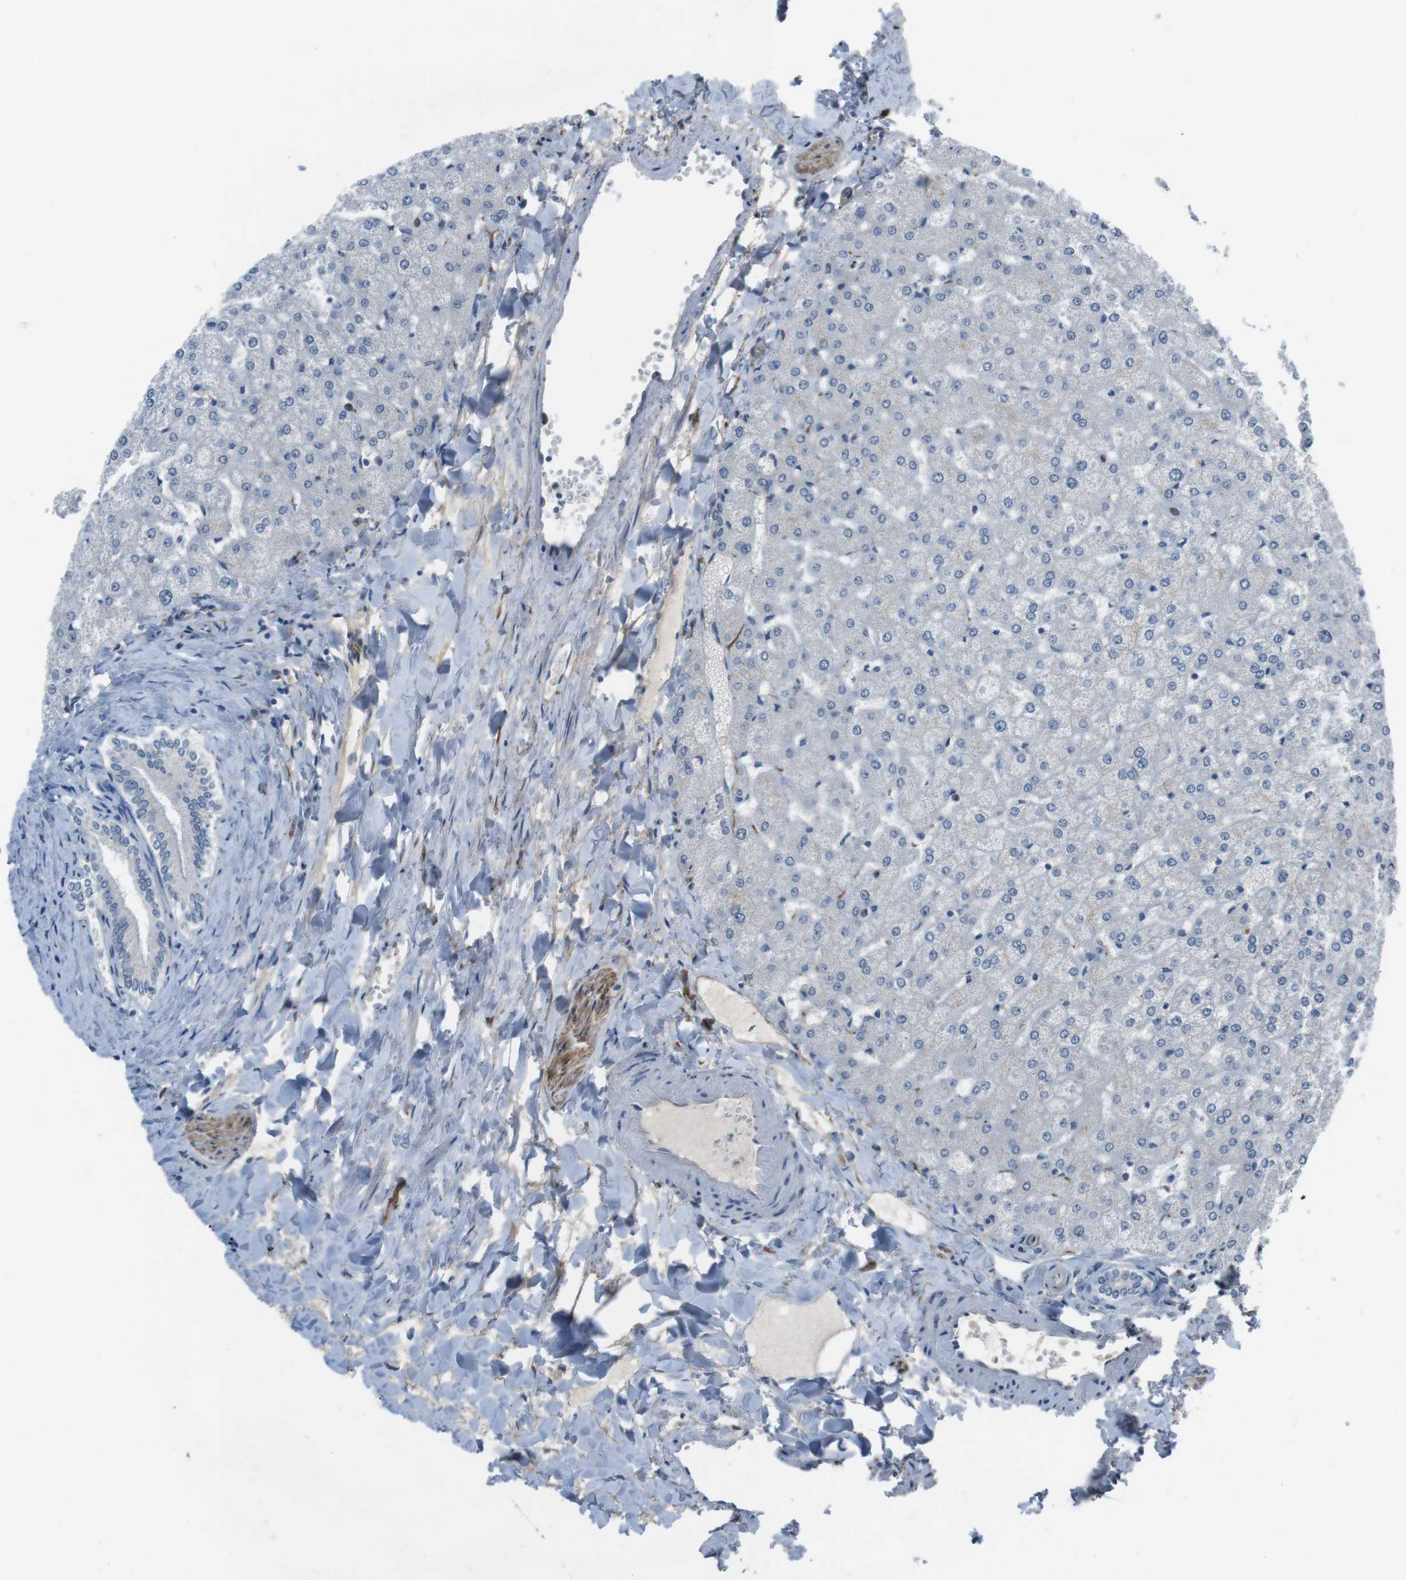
{"staining": {"intensity": "negative", "quantity": "none", "location": "none"}, "tissue": "liver", "cell_type": "Cholangiocytes", "image_type": "normal", "snomed": [{"axis": "morphology", "description": "Normal tissue, NOS"}, {"axis": "topography", "description": "Liver"}], "caption": "Immunohistochemistry photomicrograph of normal human liver stained for a protein (brown), which reveals no expression in cholangiocytes.", "gene": "ANK2", "patient": {"sex": "female", "age": 32}}